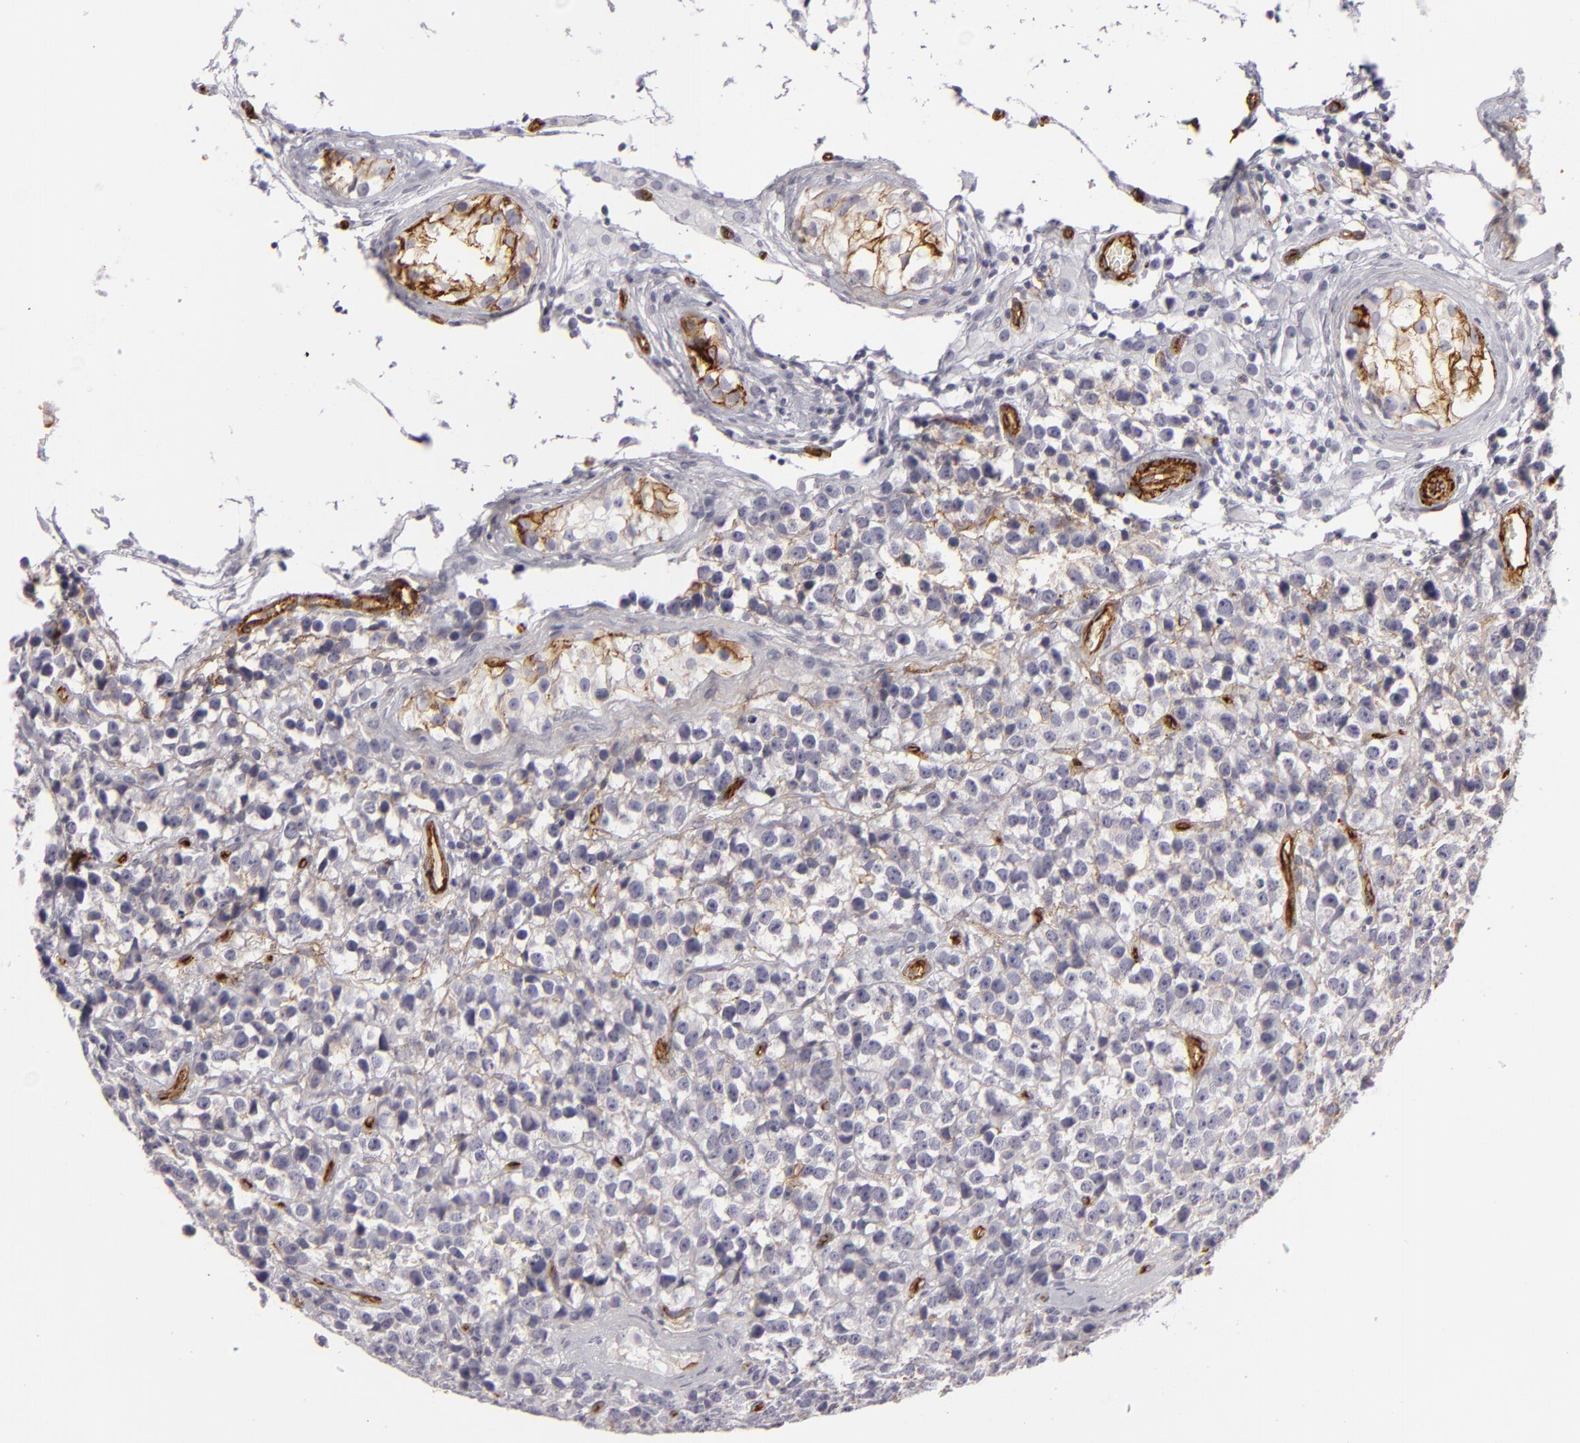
{"staining": {"intensity": "weak", "quantity": "<25%", "location": "cytoplasmic/membranous"}, "tissue": "testis cancer", "cell_type": "Tumor cells", "image_type": "cancer", "snomed": [{"axis": "morphology", "description": "Seminoma, NOS"}, {"axis": "topography", "description": "Testis"}], "caption": "The IHC histopathology image has no significant positivity in tumor cells of testis cancer (seminoma) tissue.", "gene": "MCAM", "patient": {"sex": "male", "age": 25}}